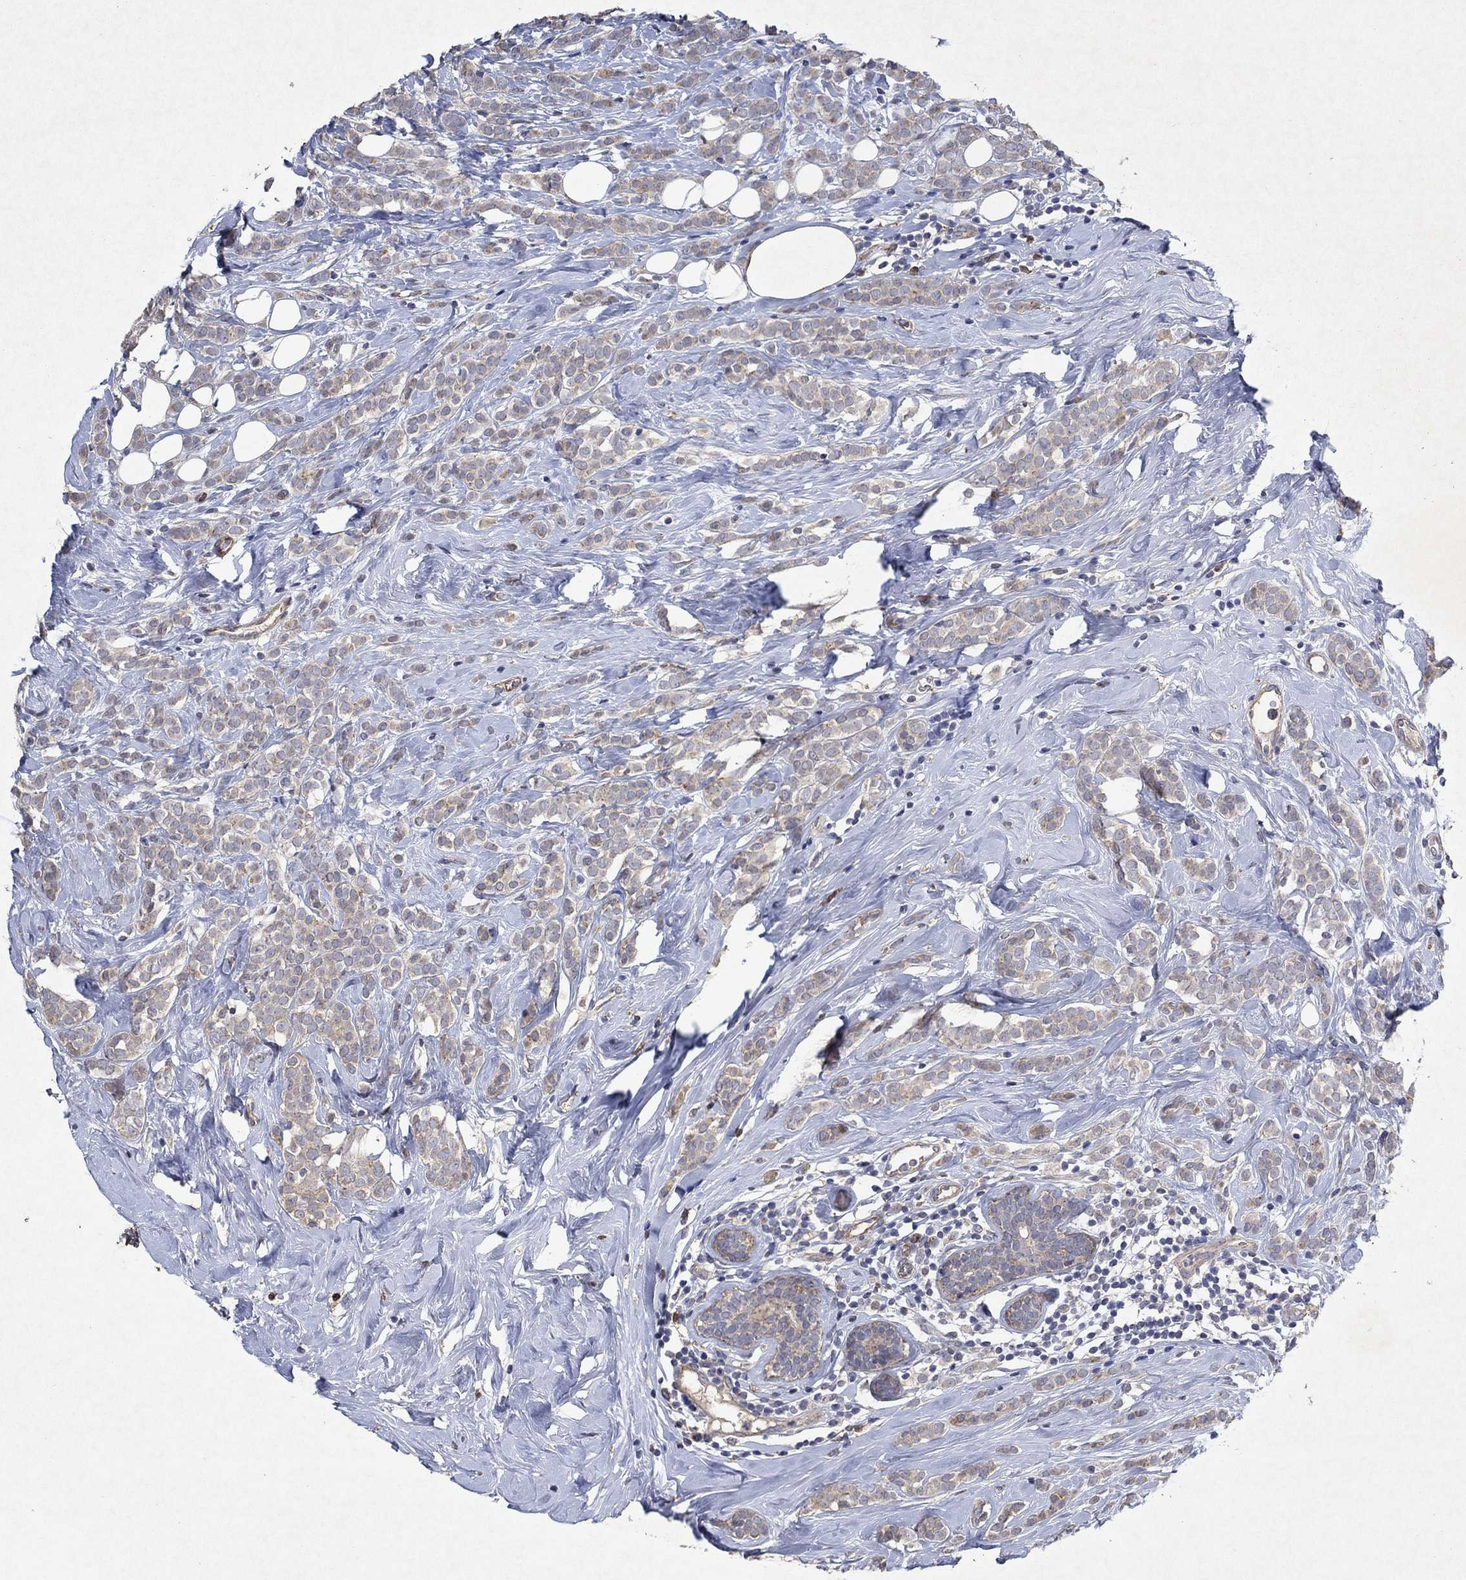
{"staining": {"intensity": "weak", "quantity": ">75%", "location": "cytoplasmic/membranous"}, "tissue": "breast cancer", "cell_type": "Tumor cells", "image_type": "cancer", "snomed": [{"axis": "morphology", "description": "Lobular carcinoma"}, {"axis": "topography", "description": "Breast"}], "caption": "Weak cytoplasmic/membranous protein expression is present in about >75% of tumor cells in lobular carcinoma (breast).", "gene": "FRG1", "patient": {"sex": "female", "age": 49}}